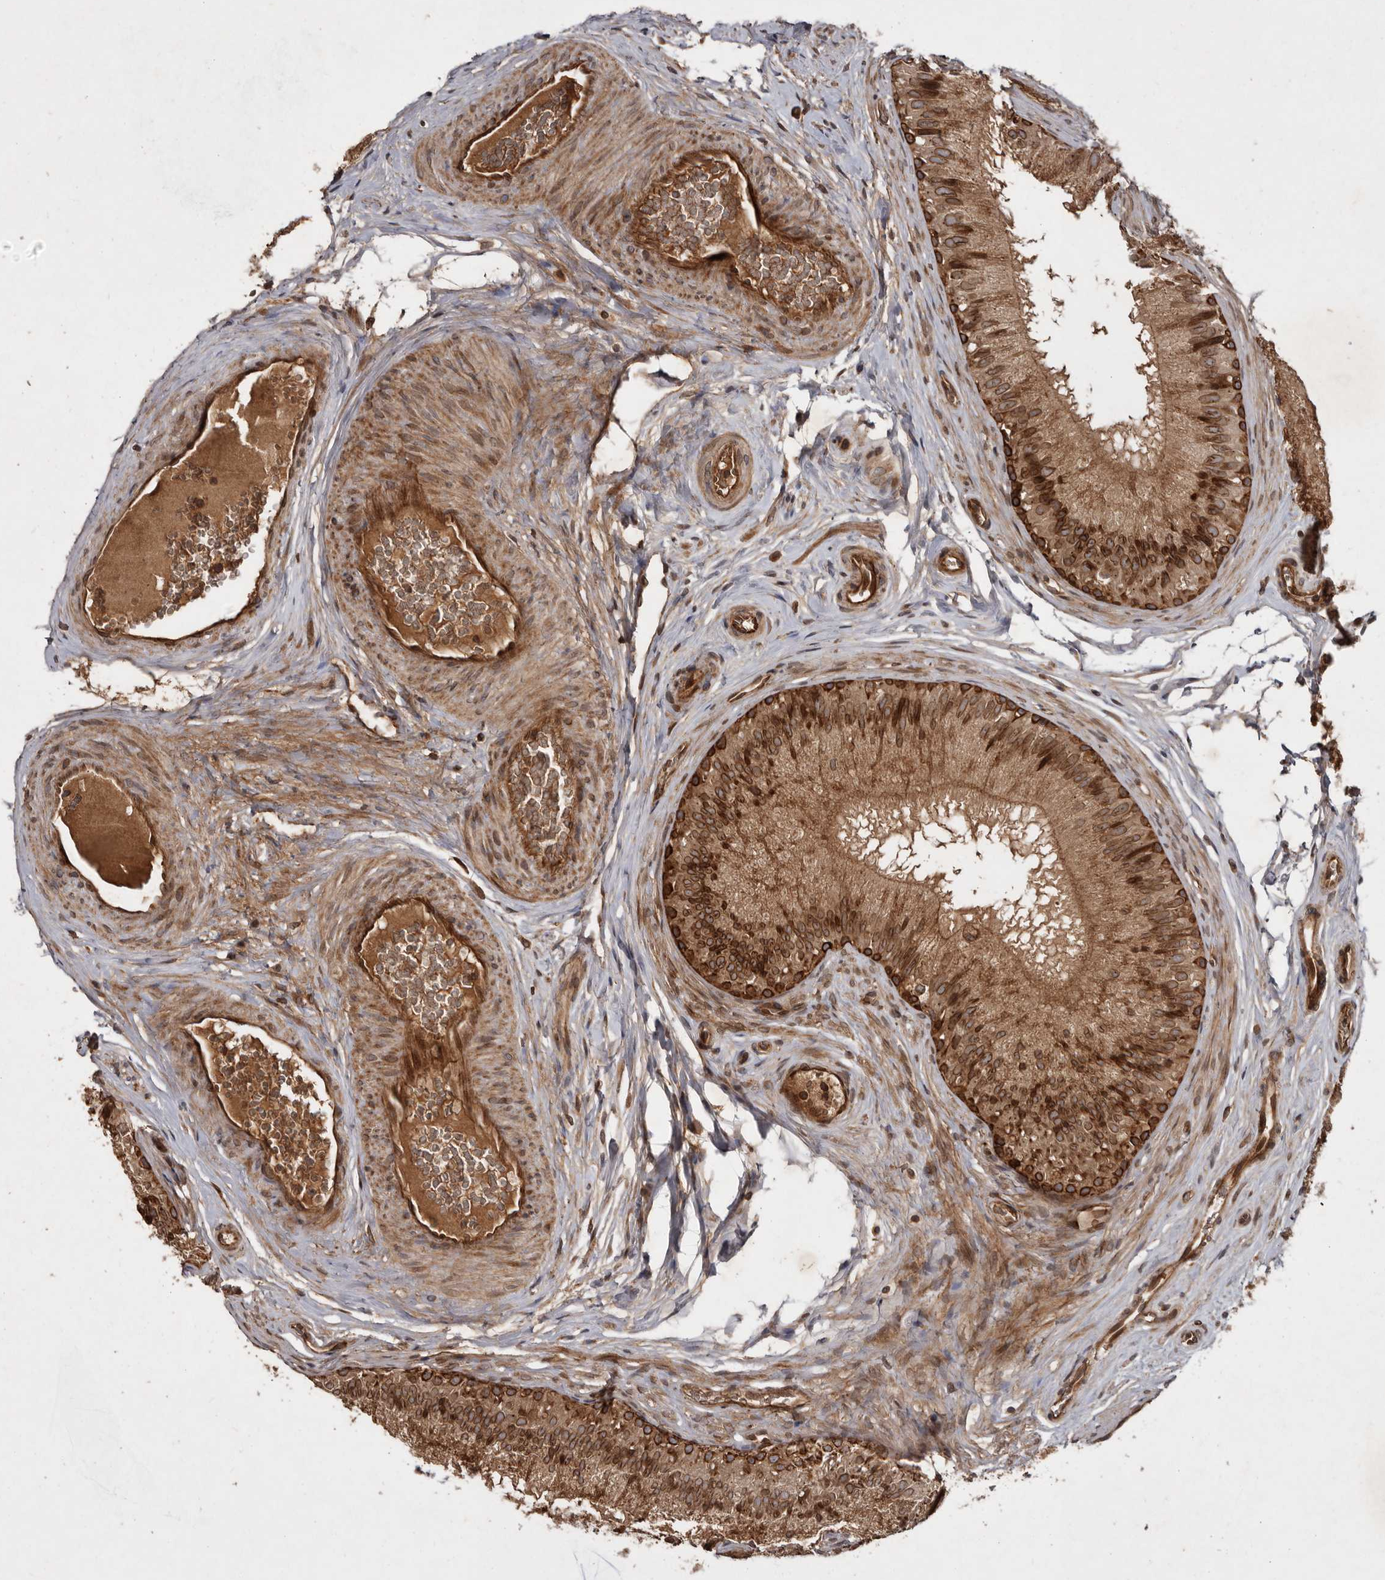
{"staining": {"intensity": "strong", "quantity": ">75%", "location": "cytoplasmic/membranous,nuclear"}, "tissue": "epididymis", "cell_type": "Glandular cells", "image_type": "normal", "snomed": [{"axis": "morphology", "description": "Normal tissue, NOS"}, {"axis": "topography", "description": "Epididymis"}], "caption": "Glandular cells show strong cytoplasmic/membranous,nuclear expression in approximately >75% of cells in normal epididymis.", "gene": "STK36", "patient": {"sex": "male", "age": 29}}